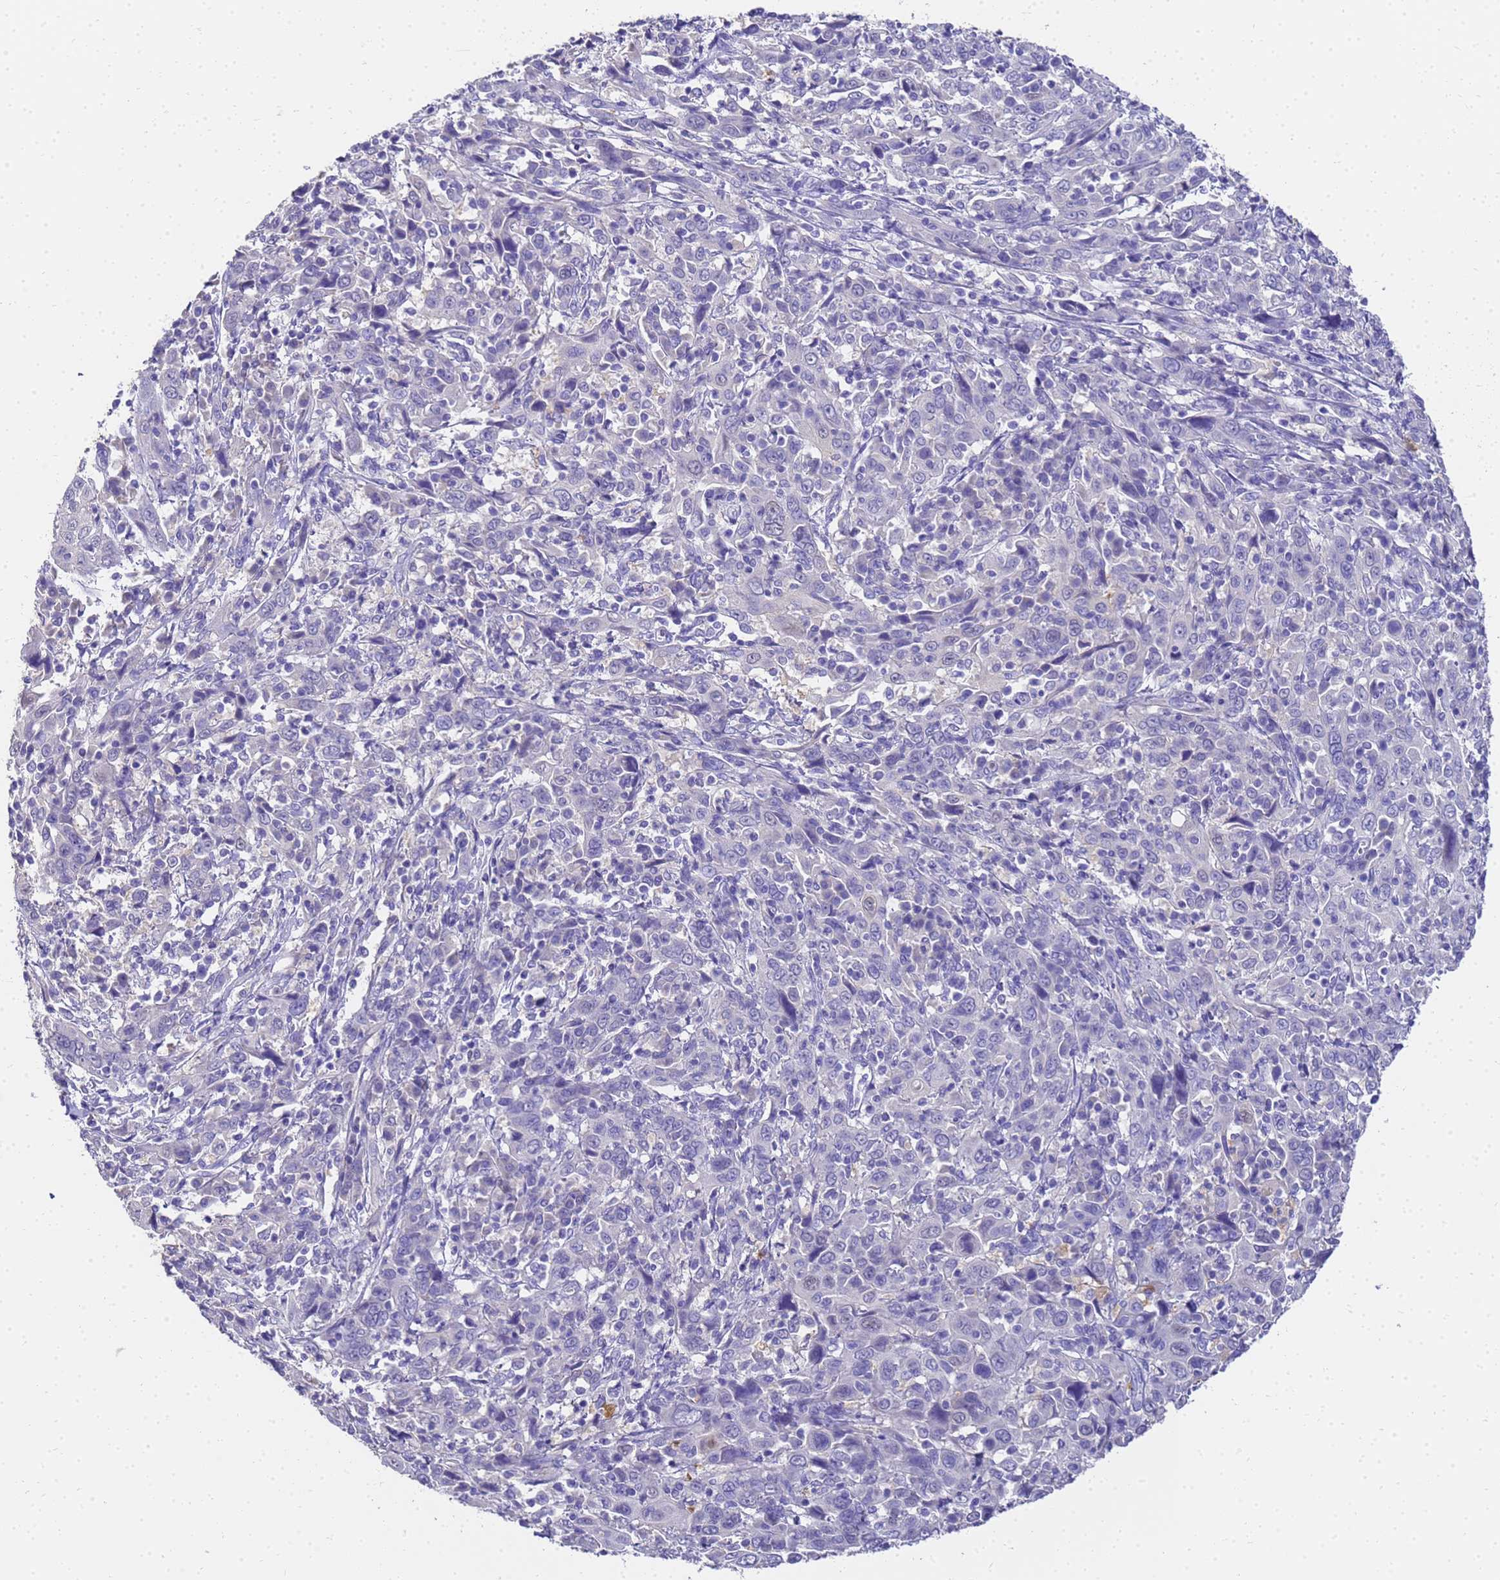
{"staining": {"intensity": "negative", "quantity": "none", "location": "none"}, "tissue": "cervical cancer", "cell_type": "Tumor cells", "image_type": "cancer", "snomed": [{"axis": "morphology", "description": "Squamous cell carcinoma, NOS"}, {"axis": "topography", "description": "Cervix"}], "caption": "This micrograph is of cervical squamous cell carcinoma stained with IHC to label a protein in brown with the nuclei are counter-stained blue. There is no positivity in tumor cells.", "gene": "MS4A13", "patient": {"sex": "female", "age": 46}}